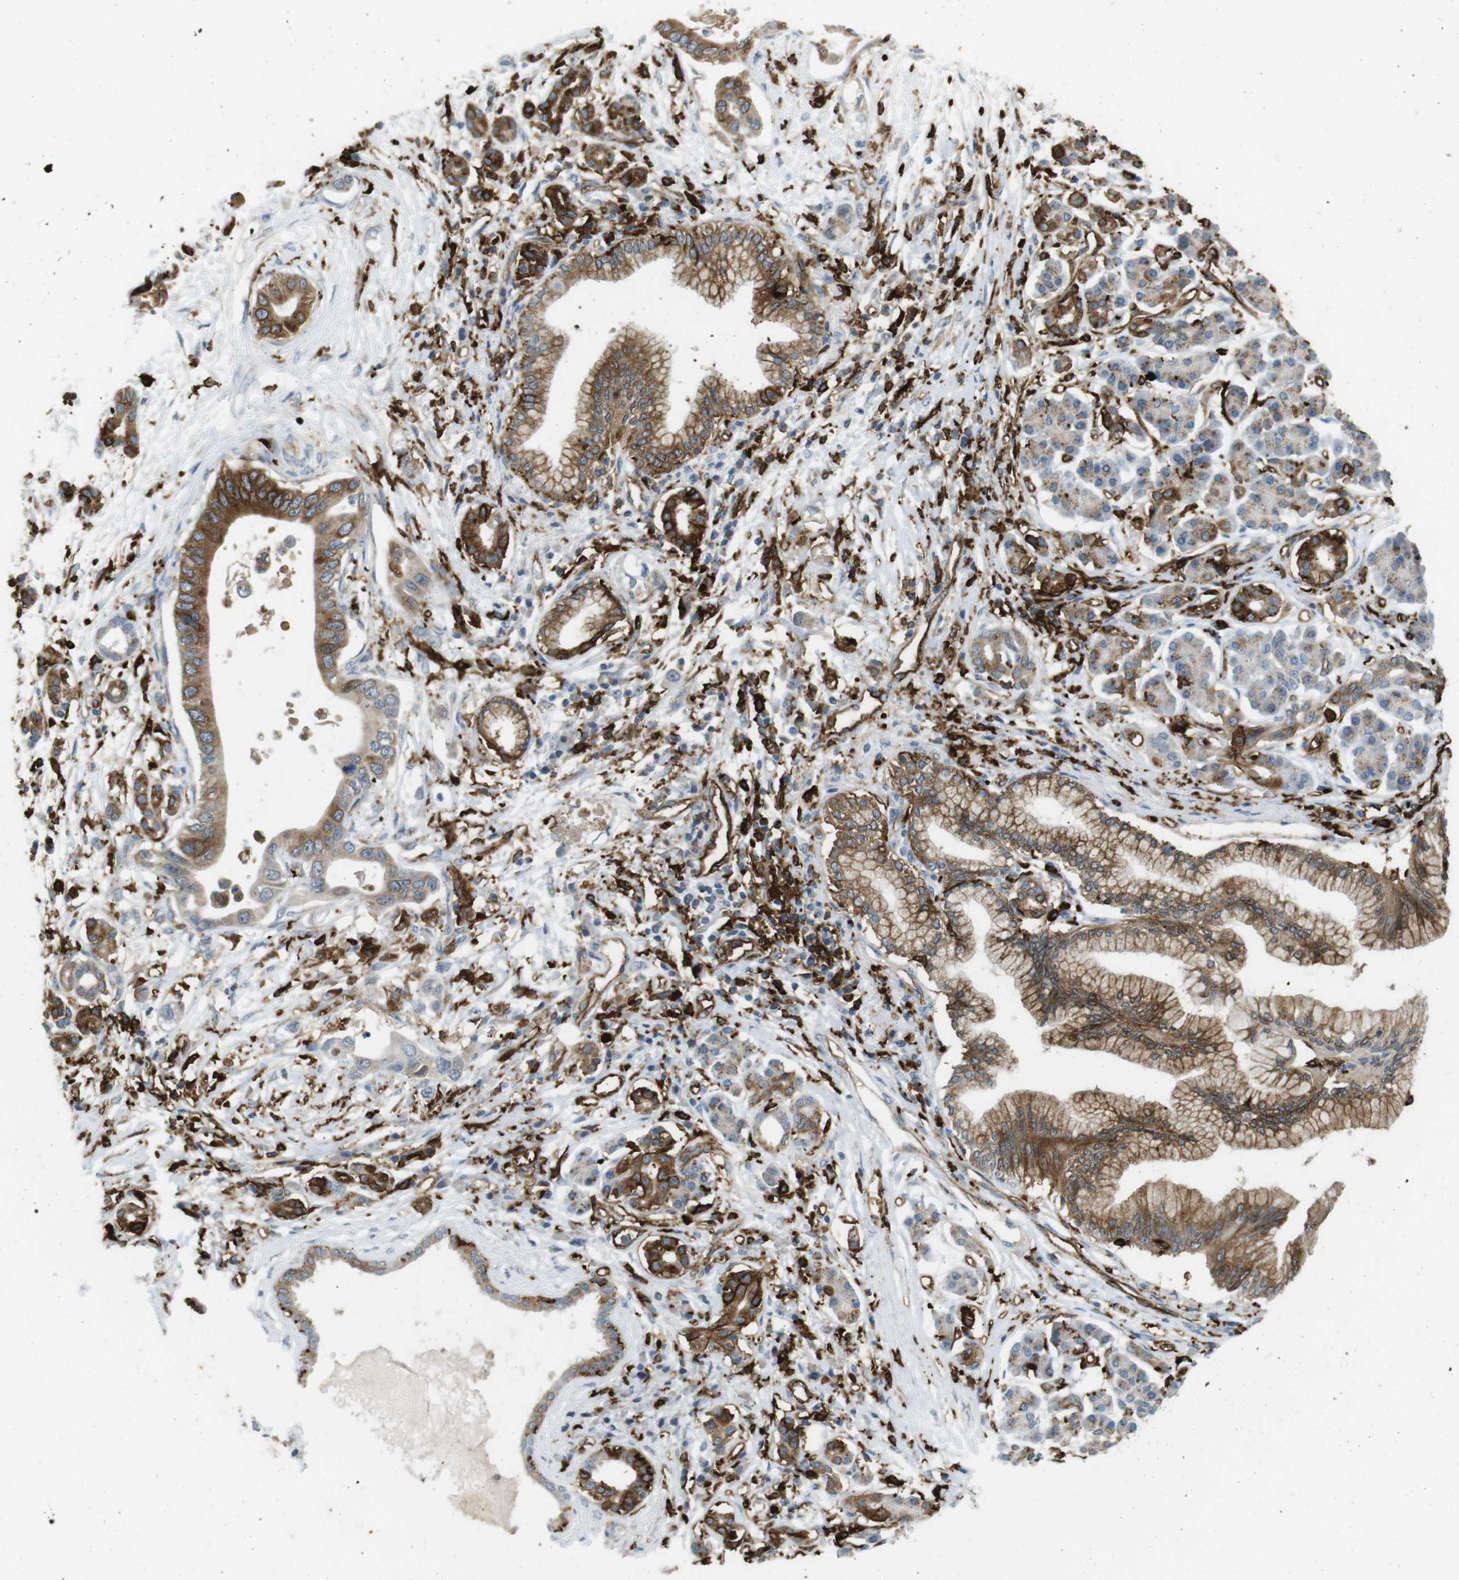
{"staining": {"intensity": "moderate", "quantity": ">75%", "location": "cytoplasmic/membranous"}, "tissue": "pancreatic cancer", "cell_type": "Tumor cells", "image_type": "cancer", "snomed": [{"axis": "morphology", "description": "Adenocarcinoma, NOS"}, {"axis": "topography", "description": "Pancreas"}], "caption": "The image demonstrates staining of pancreatic cancer, revealing moderate cytoplasmic/membranous protein expression (brown color) within tumor cells.", "gene": "HLA-DRA", "patient": {"sex": "male", "age": 77}}